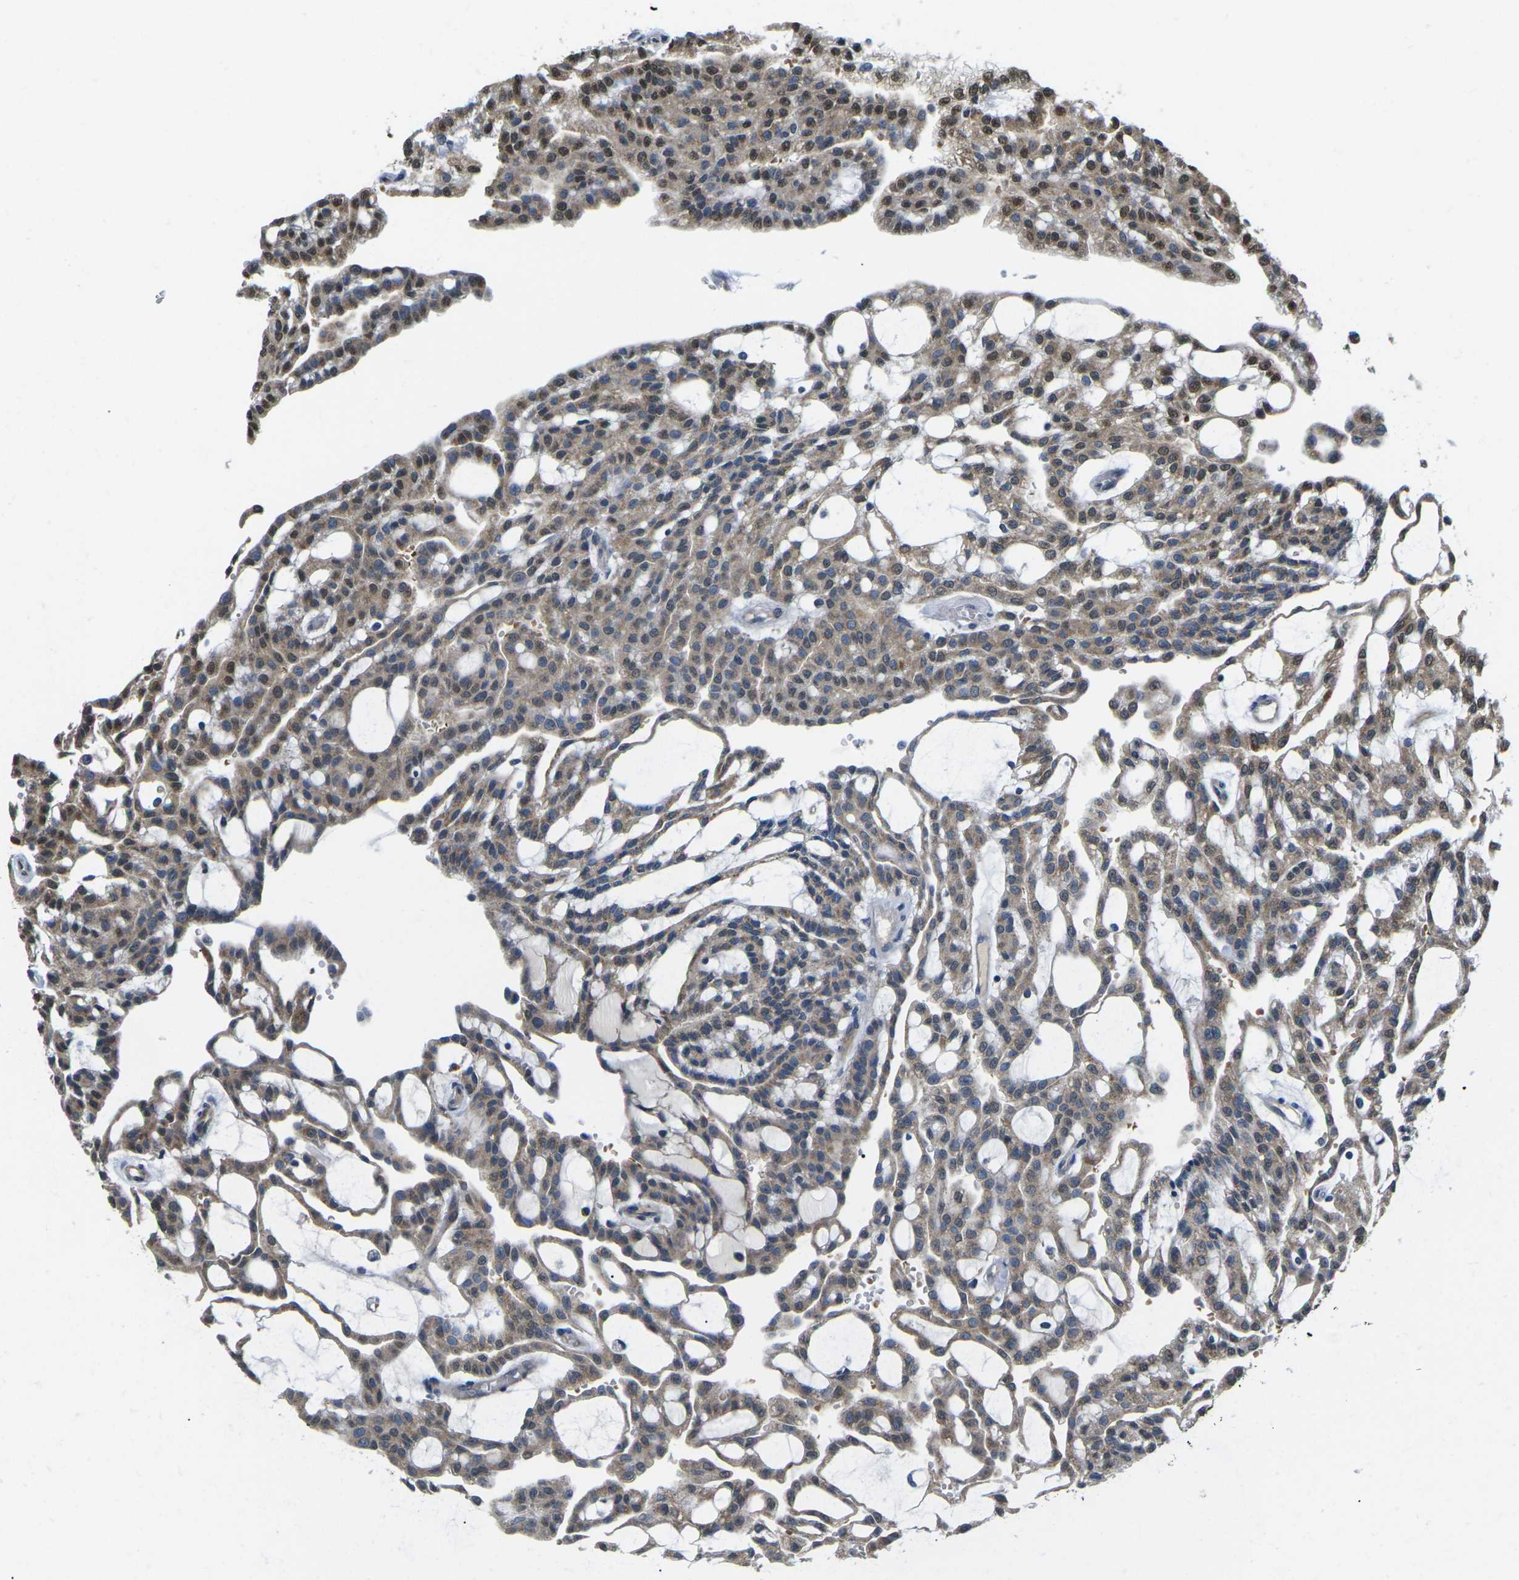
{"staining": {"intensity": "moderate", "quantity": ">75%", "location": "cytoplasmic/membranous,nuclear"}, "tissue": "renal cancer", "cell_type": "Tumor cells", "image_type": "cancer", "snomed": [{"axis": "morphology", "description": "Adenocarcinoma, NOS"}, {"axis": "topography", "description": "Kidney"}], "caption": "Tumor cells show medium levels of moderate cytoplasmic/membranous and nuclear expression in about >75% of cells in human renal adenocarcinoma.", "gene": "ERBB4", "patient": {"sex": "male", "age": 63}}